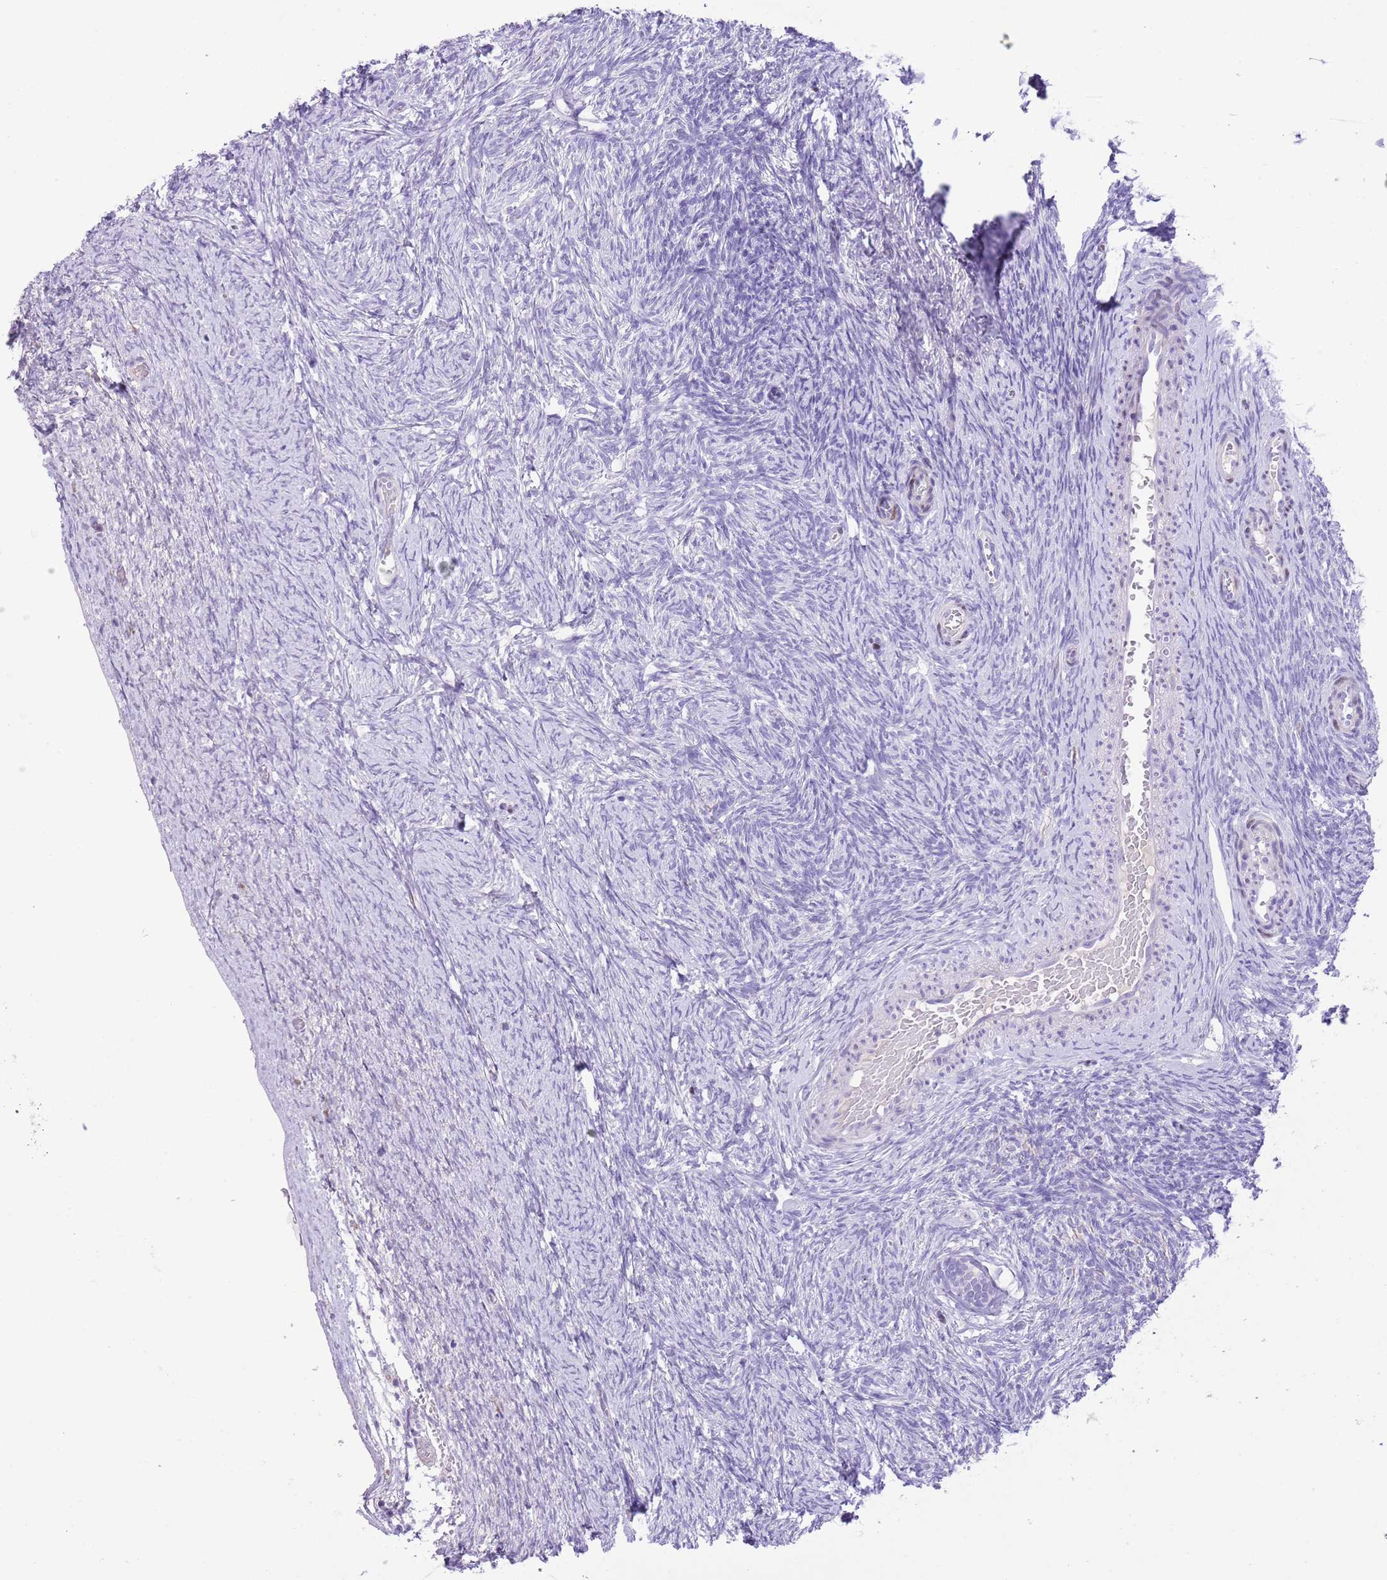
{"staining": {"intensity": "negative", "quantity": "none", "location": "none"}, "tissue": "ovary", "cell_type": "Ovarian stroma cells", "image_type": "normal", "snomed": [{"axis": "morphology", "description": "Normal tissue, NOS"}, {"axis": "topography", "description": "Ovary"}], "caption": "The photomicrograph shows no significant staining in ovarian stroma cells of ovary.", "gene": "CLEC2A", "patient": {"sex": "female", "age": 44}}